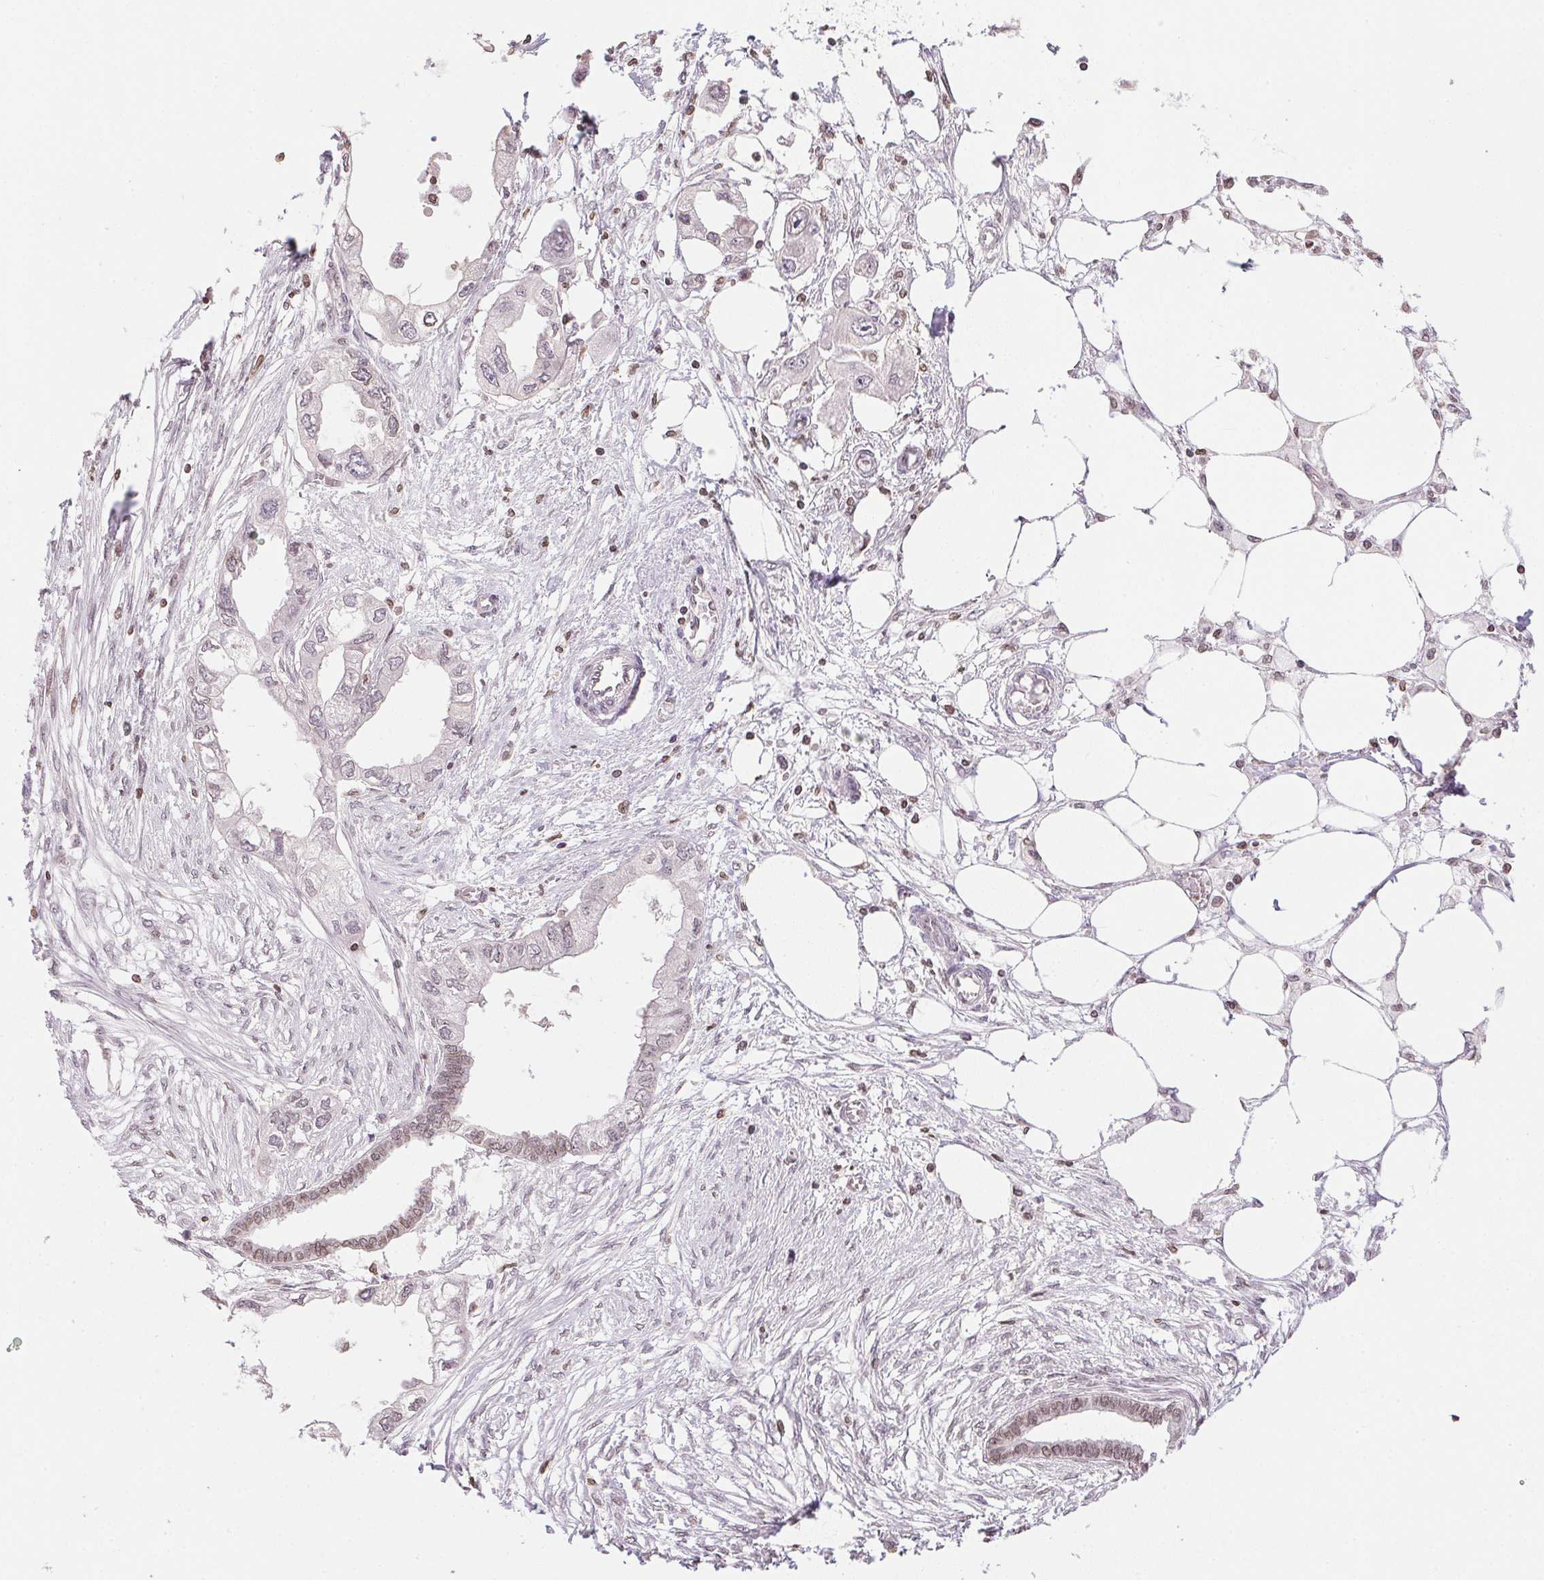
{"staining": {"intensity": "weak", "quantity": "25%-75%", "location": "nuclear"}, "tissue": "endometrial cancer", "cell_type": "Tumor cells", "image_type": "cancer", "snomed": [{"axis": "morphology", "description": "Adenocarcinoma, NOS"}, {"axis": "morphology", "description": "Adenocarcinoma, metastatic, NOS"}, {"axis": "topography", "description": "Adipose tissue"}, {"axis": "topography", "description": "Endometrium"}], "caption": "Protein staining of endometrial adenocarcinoma tissue reveals weak nuclear staining in approximately 25%-75% of tumor cells.", "gene": "PRL", "patient": {"sex": "female", "age": 67}}